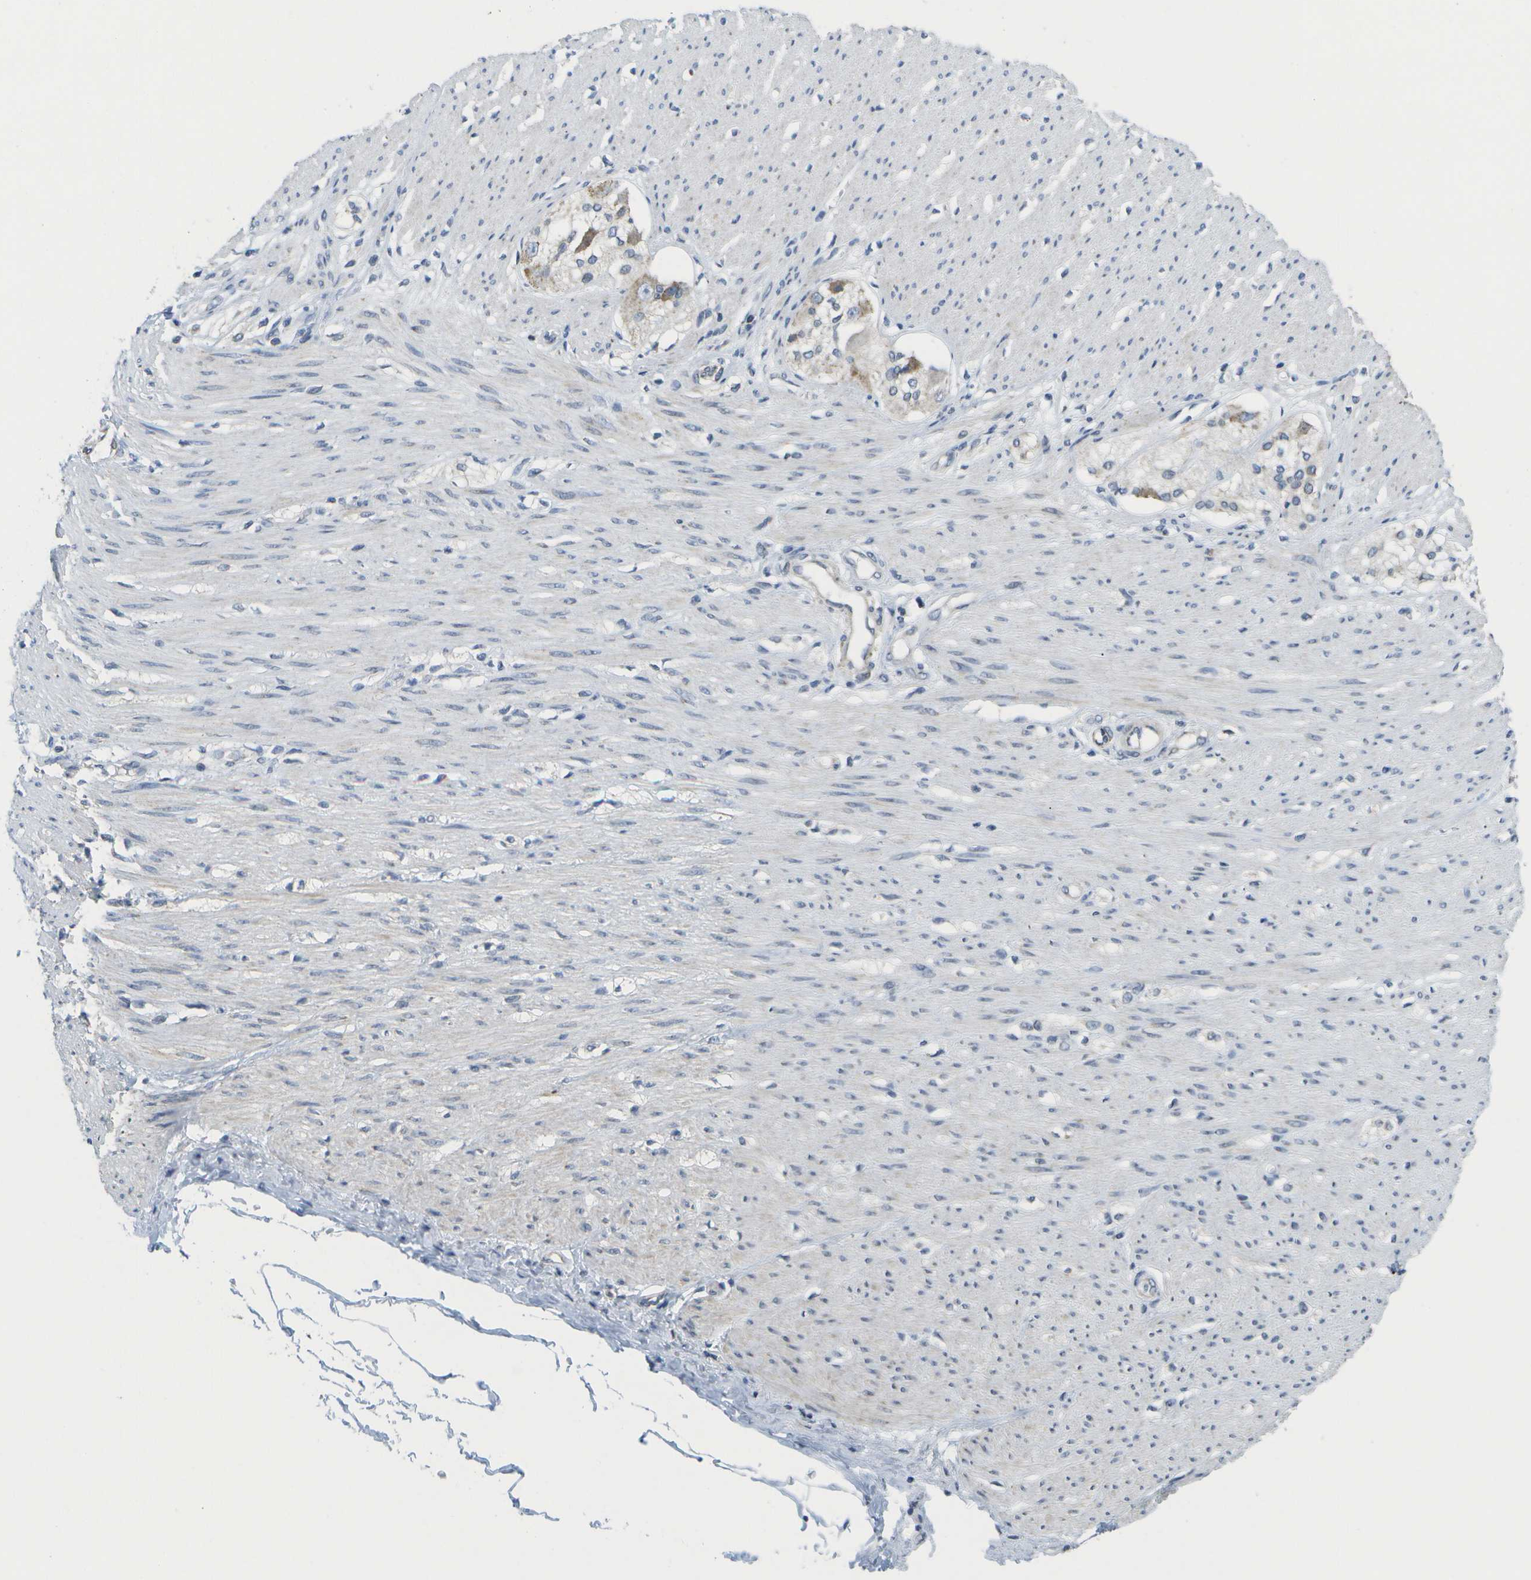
{"staining": {"intensity": "negative", "quantity": "none", "location": "none"}, "tissue": "adipose tissue", "cell_type": "Adipocytes", "image_type": "normal", "snomed": [{"axis": "morphology", "description": "Normal tissue, NOS"}, {"axis": "morphology", "description": "Adenocarcinoma, NOS"}, {"axis": "topography", "description": "Colon"}, {"axis": "topography", "description": "Peripheral nerve tissue"}], "caption": "The micrograph shows no staining of adipocytes in benign adipose tissue. (Brightfield microscopy of DAB immunohistochemistry at high magnification).", "gene": "TMEM223", "patient": {"sex": "male", "age": 14}}